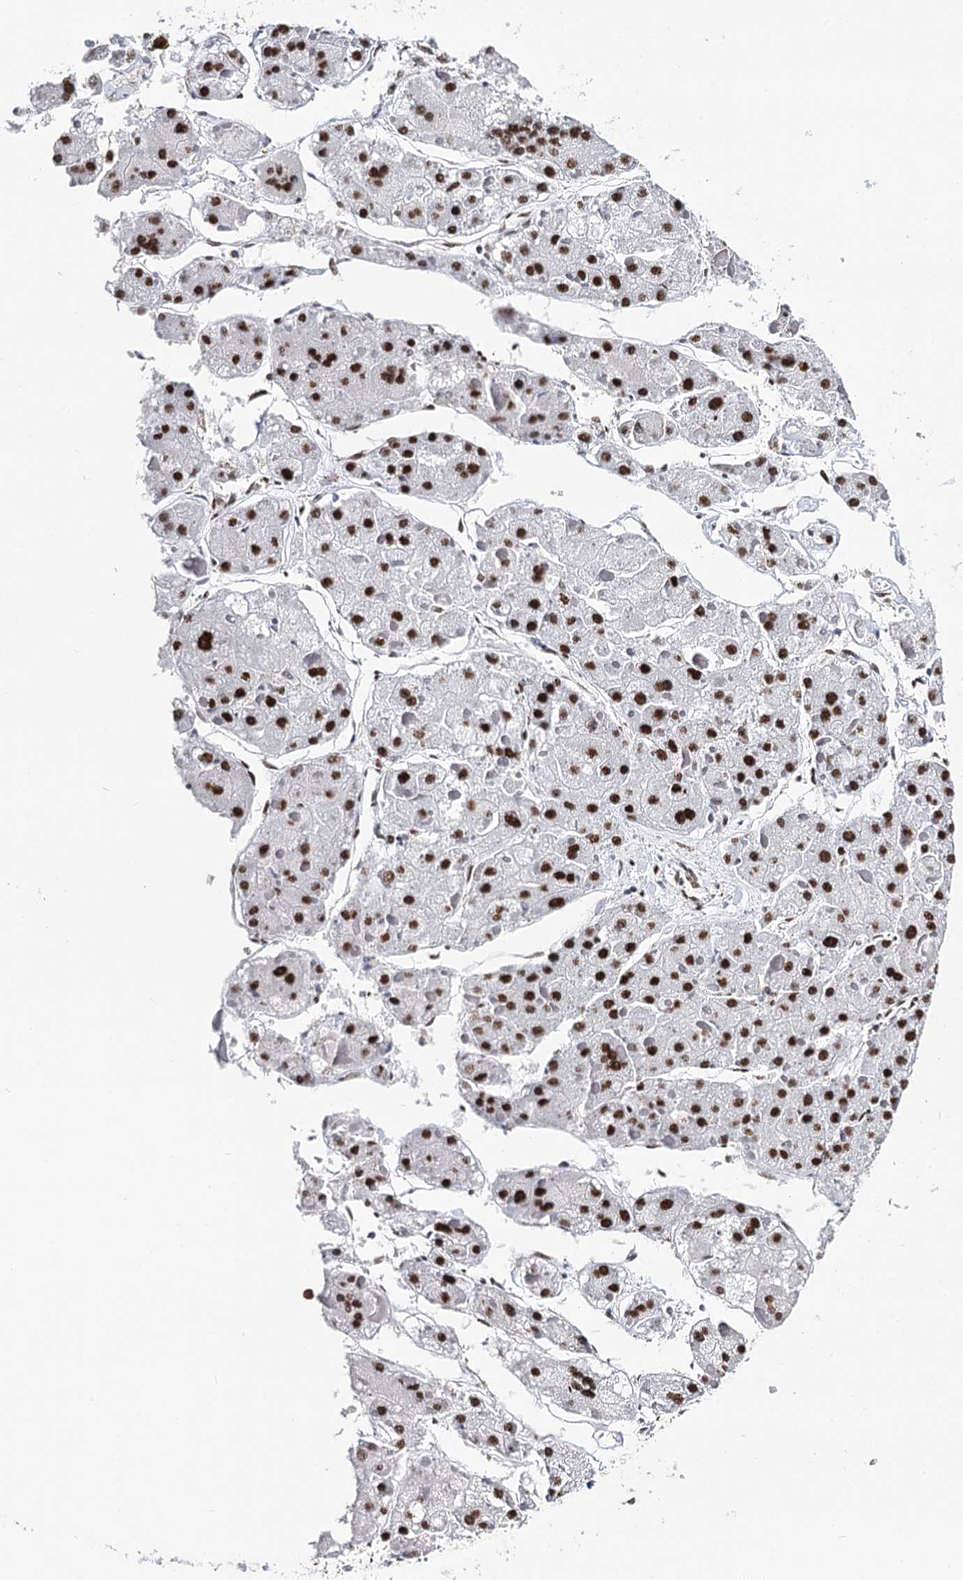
{"staining": {"intensity": "strong", "quantity": ">75%", "location": "nuclear"}, "tissue": "liver cancer", "cell_type": "Tumor cells", "image_type": "cancer", "snomed": [{"axis": "morphology", "description": "Carcinoma, Hepatocellular, NOS"}, {"axis": "topography", "description": "Liver"}], "caption": "A brown stain shows strong nuclear expression of a protein in liver cancer tumor cells.", "gene": "BARD1", "patient": {"sex": "female", "age": 73}}